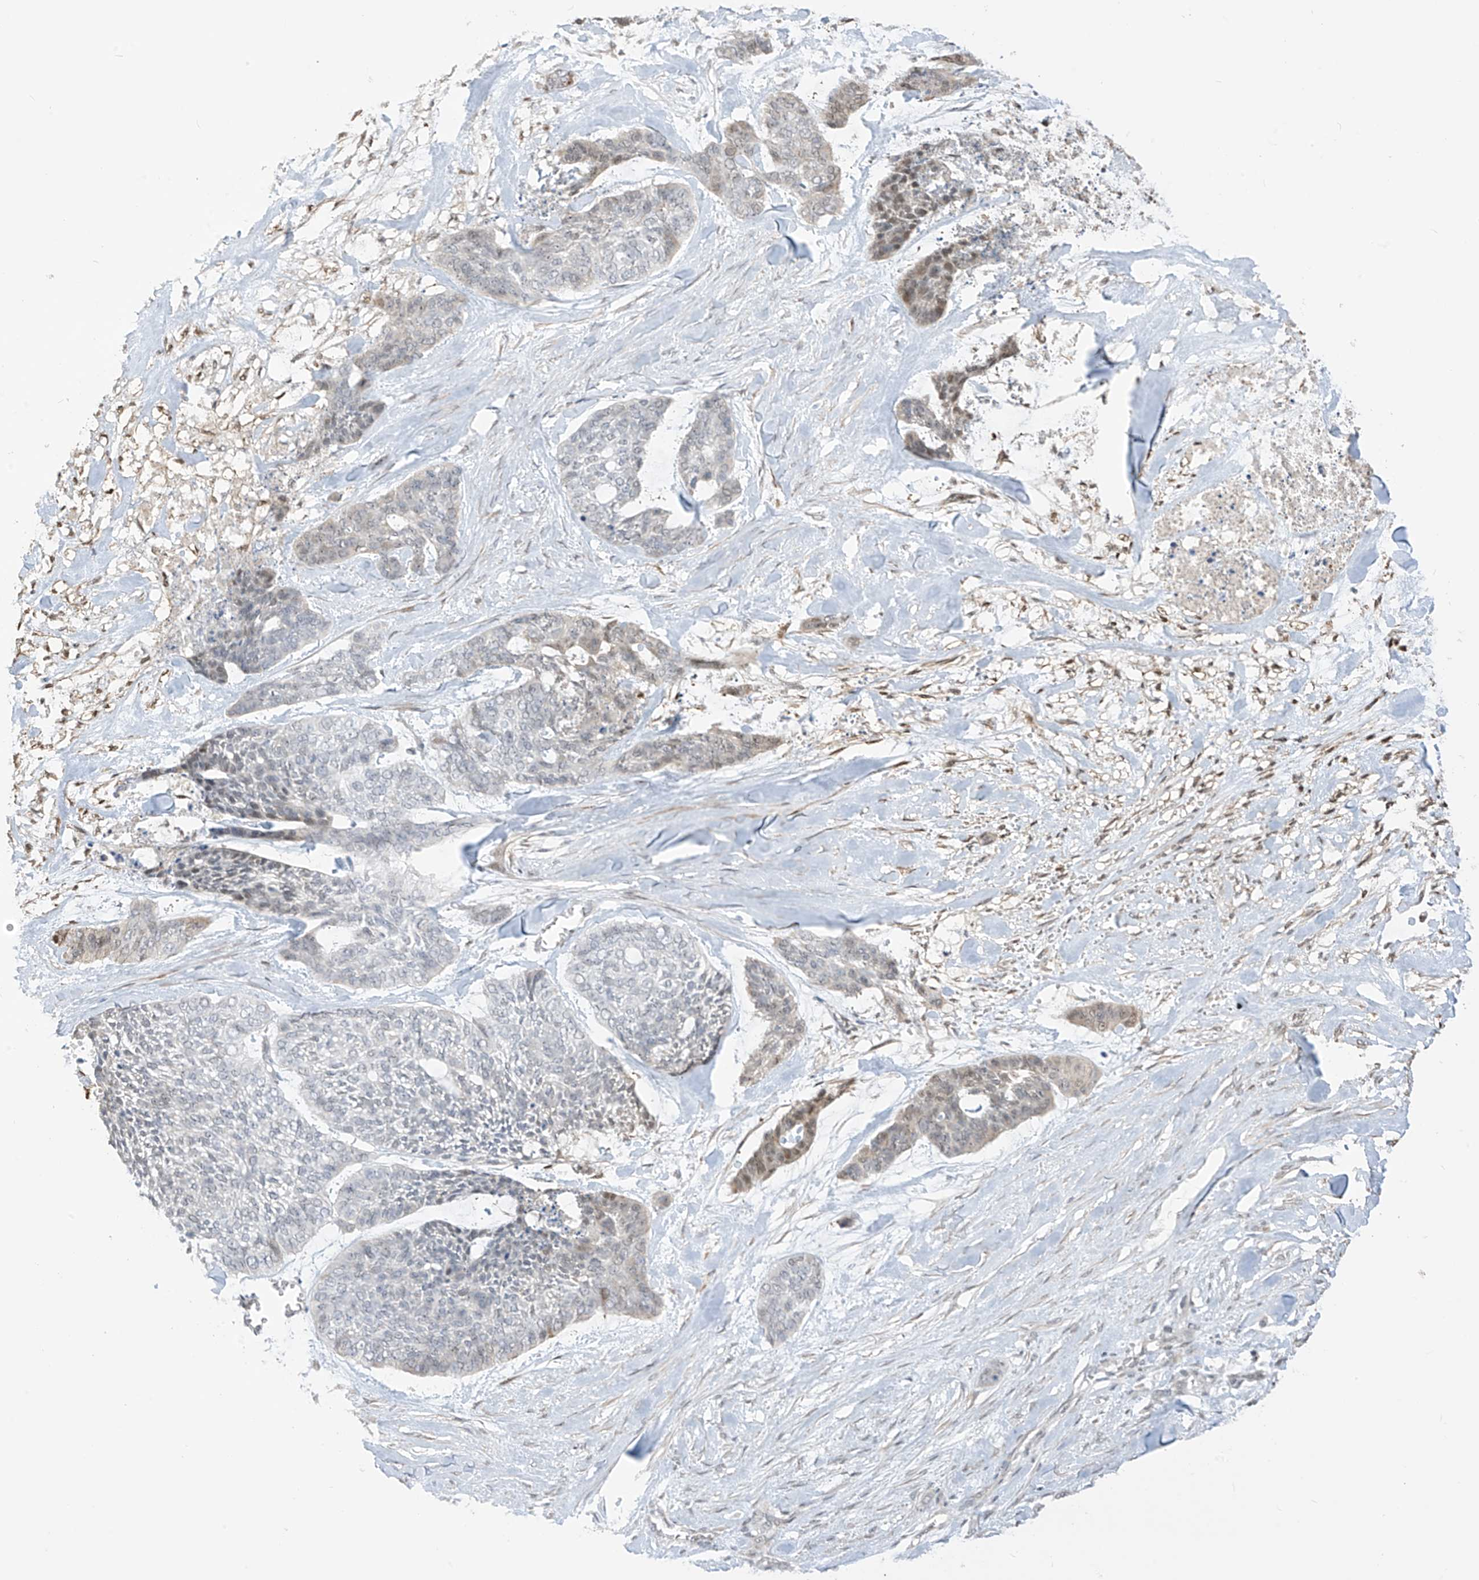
{"staining": {"intensity": "weak", "quantity": "<25%", "location": "cytoplasmic/membranous,nuclear"}, "tissue": "skin cancer", "cell_type": "Tumor cells", "image_type": "cancer", "snomed": [{"axis": "morphology", "description": "Basal cell carcinoma"}, {"axis": "topography", "description": "Skin"}], "caption": "Basal cell carcinoma (skin) was stained to show a protein in brown. There is no significant positivity in tumor cells. The staining is performed using DAB (3,3'-diaminobenzidine) brown chromogen with nuclei counter-stained in using hematoxylin.", "gene": "ASPRV1", "patient": {"sex": "female", "age": 64}}